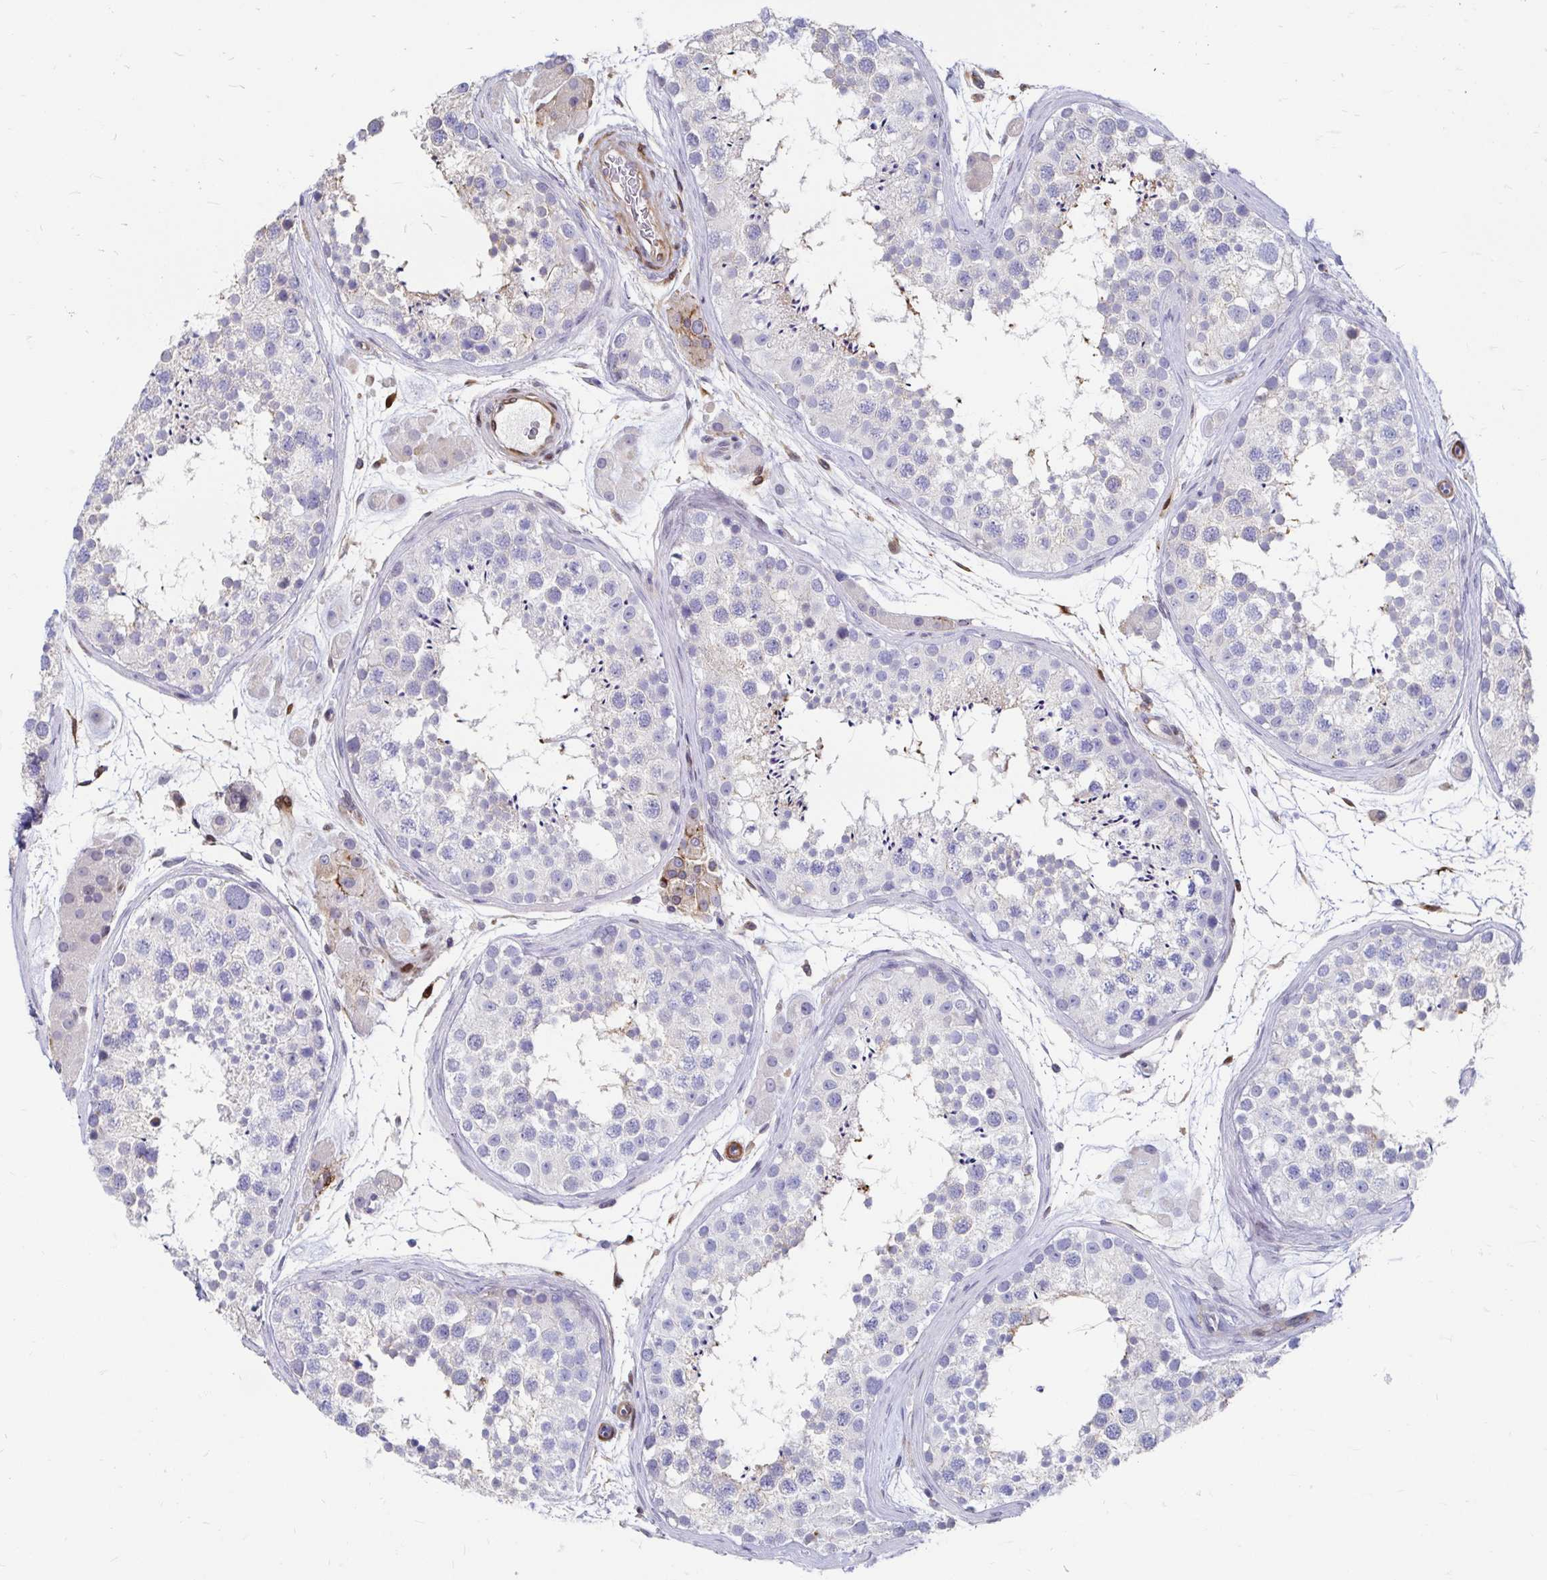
{"staining": {"intensity": "weak", "quantity": "<25%", "location": "cytoplasmic/membranous"}, "tissue": "testis", "cell_type": "Cells in seminiferous ducts", "image_type": "normal", "snomed": [{"axis": "morphology", "description": "Normal tissue, NOS"}, {"axis": "topography", "description": "Testis"}], "caption": "DAB (3,3'-diaminobenzidine) immunohistochemical staining of normal human testis shows no significant staining in cells in seminiferous ducts.", "gene": "CDKL1", "patient": {"sex": "male", "age": 41}}